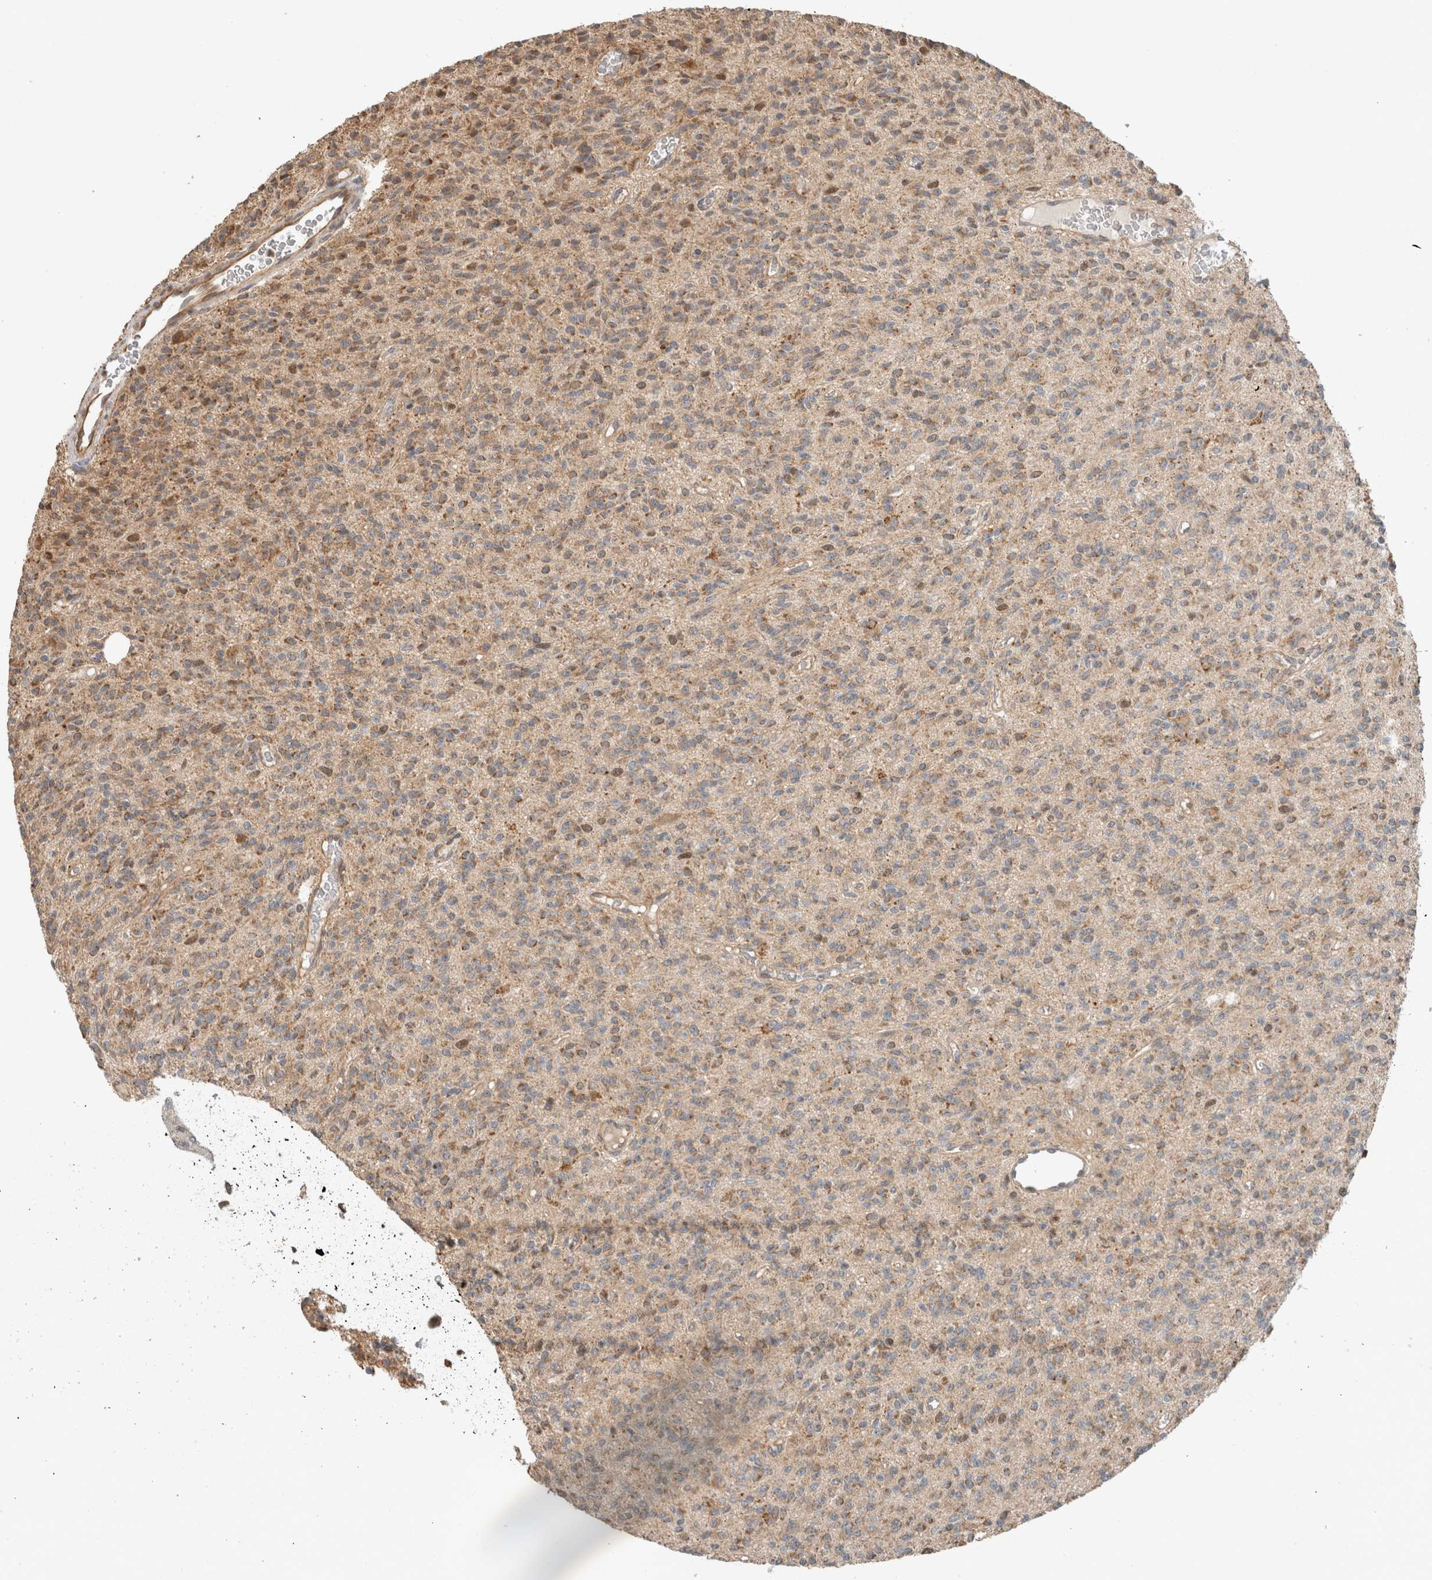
{"staining": {"intensity": "moderate", "quantity": ">75%", "location": "cytoplasmic/membranous"}, "tissue": "glioma", "cell_type": "Tumor cells", "image_type": "cancer", "snomed": [{"axis": "morphology", "description": "Glioma, malignant, High grade"}, {"axis": "topography", "description": "Brain"}], "caption": "Immunohistochemistry of human malignant glioma (high-grade) displays medium levels of moderate cytoplasmic/membranous expression in about >75% of tumor cells.", "gene": "GINS4", "patient": {"sex": "male", "age": 34}}